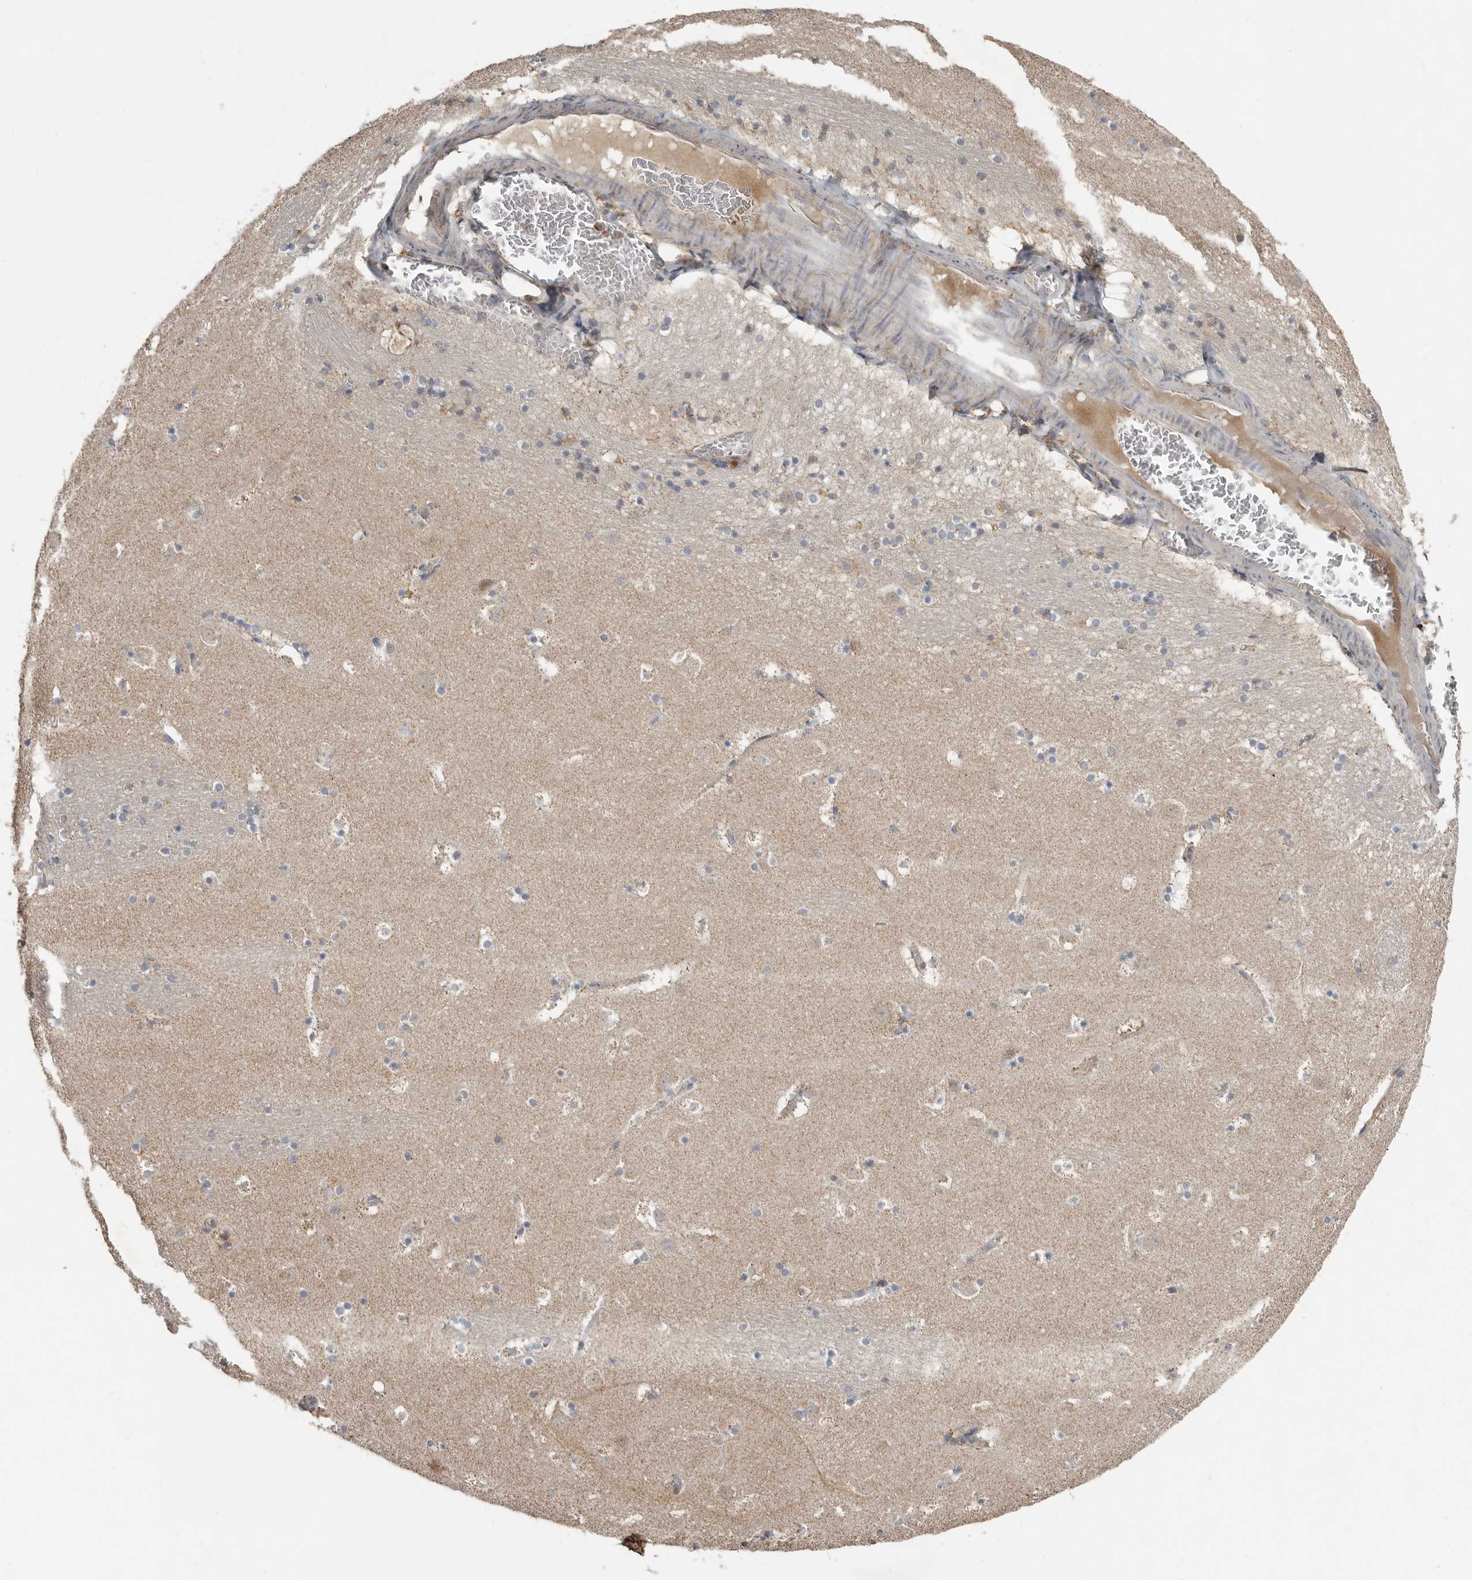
{"staining": {"intensity": "moderate", "quantity": "<25%", "location": "cytoplasmic/membranous"}, "tissue": "caudate", "cell_type": "Glial cells", "image_type": "normal", "snomed": [{"axis": "morphology", "description": "Normal tissue, NOS"}, {"axis": "topography", "description": "Lateral ventricle wall"}], "caption": "Normal caudate was stained to show a protein in brown. There is low levels of moderate cytoplasmic/membranous staining in about <25% of glial cells. Nuclei are stained in blue.", "gene": "KIF26B", "patient": {"sex": "male", "age": 45}}